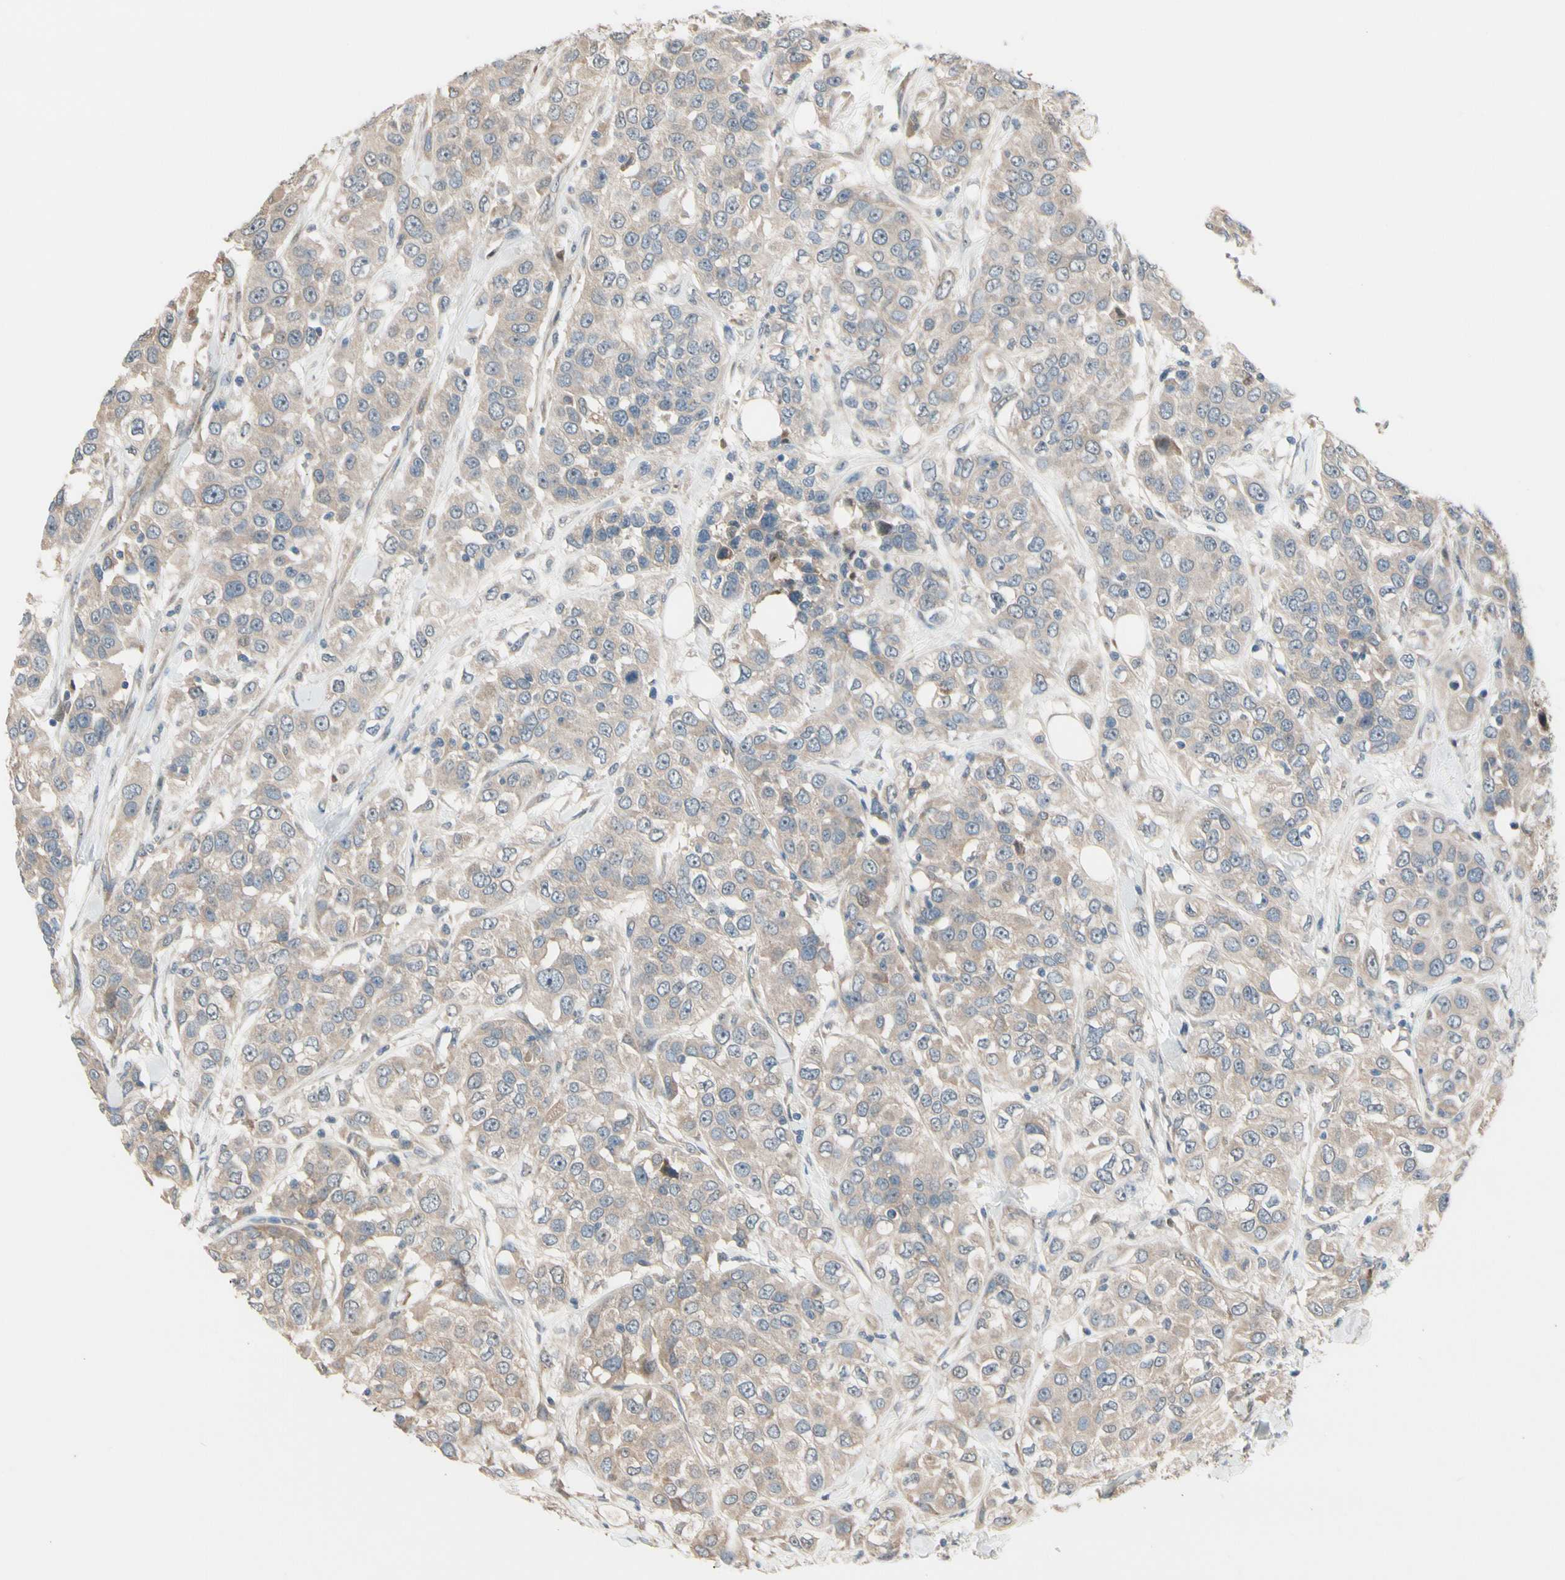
{"staining": {"intensity": "weak", "quantity": ">75%", "location": "cytoplasmic/membranous"}, "tissue": "urothelial cancer", "cell_type": "Tumor cells", "image_type": "cancer", "snomed": [{"axis": "morphology", "description": "Urothelial carcinoma, High grade"}, {"axis": "topography", "description": "Urinary bladder"}], "caption": "This micrograph displays urothelial cancer stained with immunohistochemistry (IHC) to label a protein in brown. The cytoplasmic/membranous of tumor cells show weak positivity for the protein. Nuclei are counter-stained blue.", "gene": "SNX29", "patient": {"sex": "female", "age": 80}}